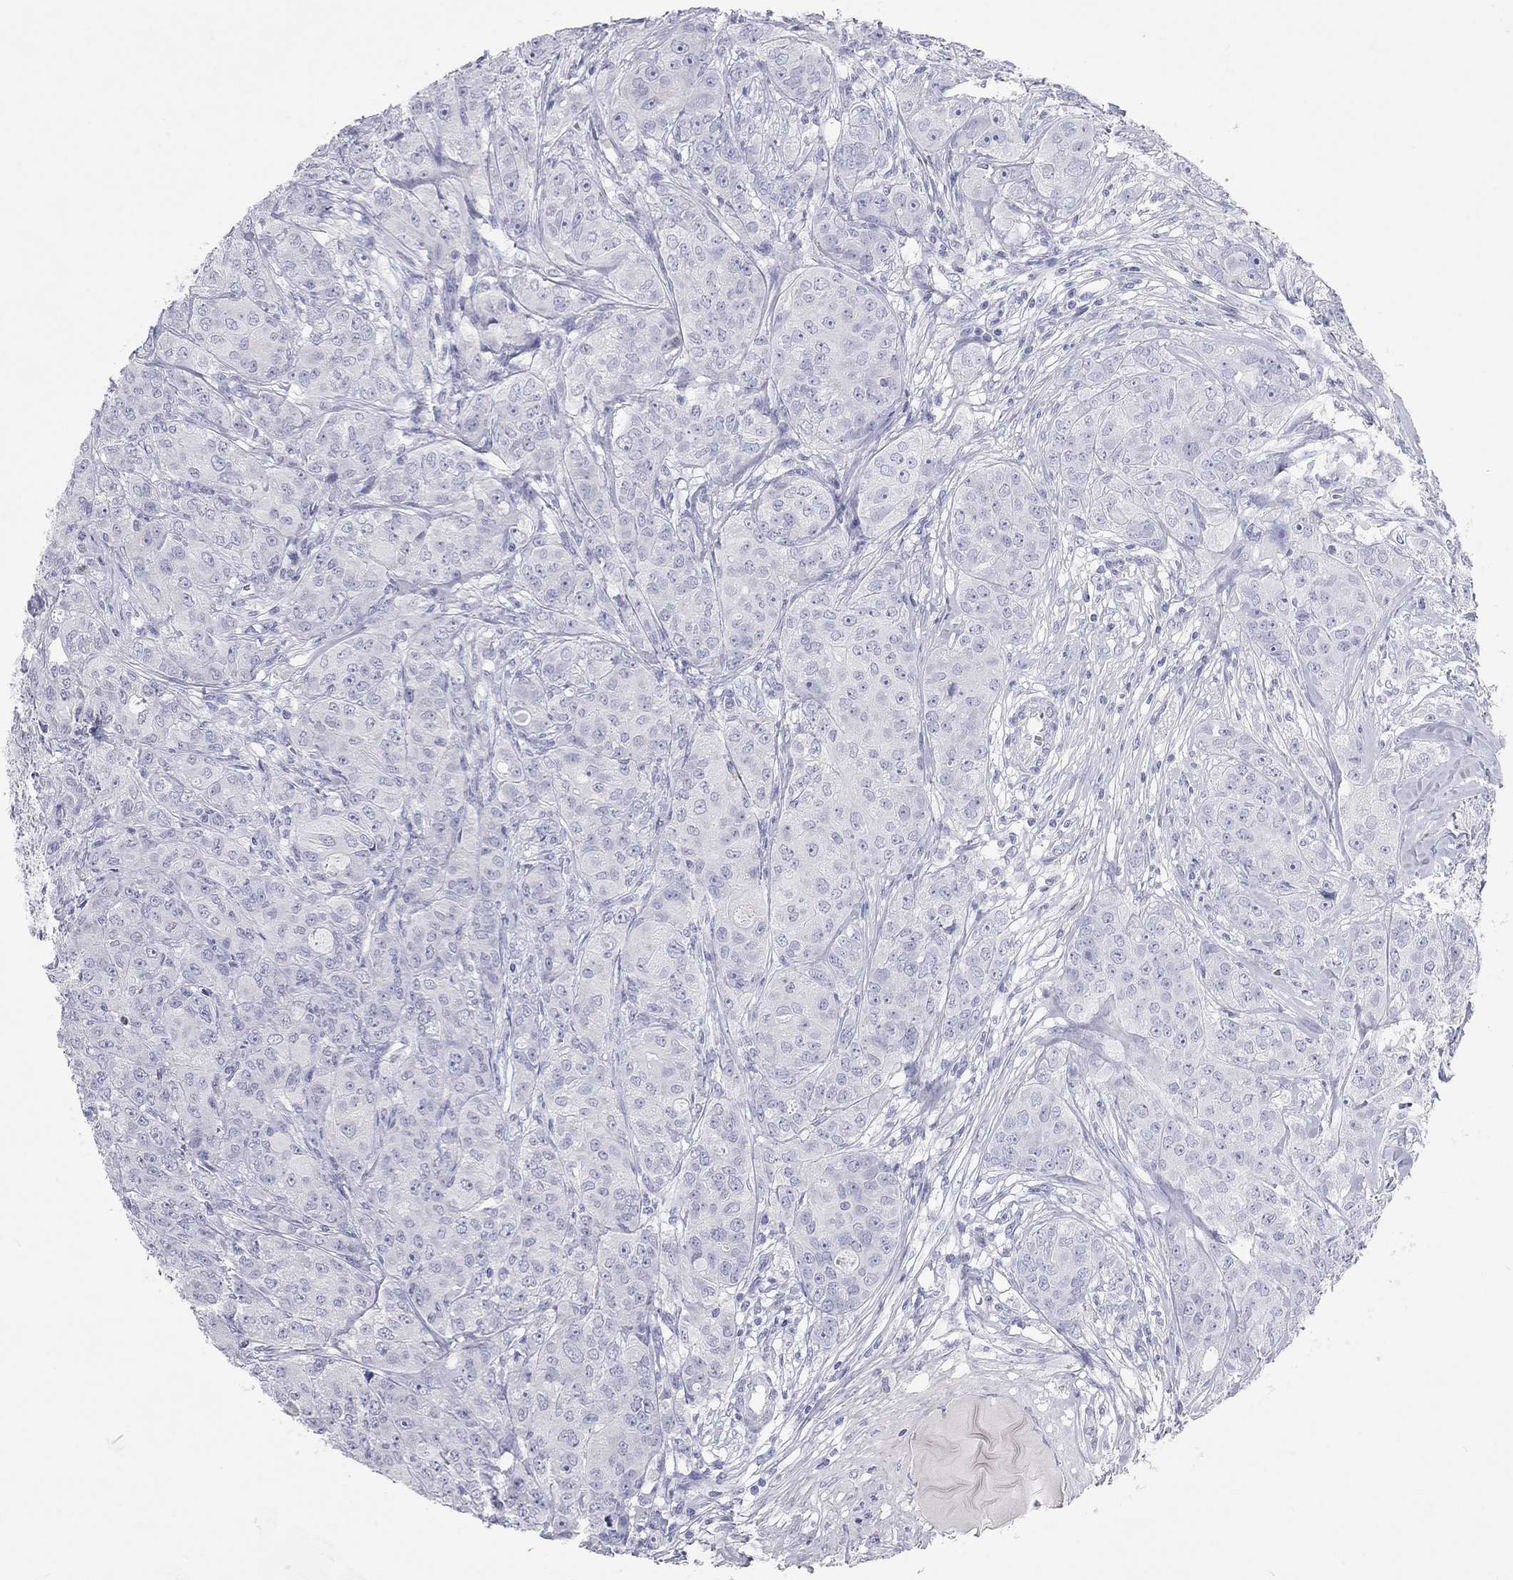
{"staining": {"intensity": "negative", "quantity": "none", "location": "none"}, "tissue": "breast cancer", "cell_type": "Tumor cells", "image_type": "cancer", "snomed": [{"axis": "morphology", "description": "Duct carcinoma"}, {"axis": "topography", "description": "Breast"}], "caption": "Immunohistochemistry (IHC) photomicrograph of breast cancer stained for a protein (brown), which demonstrates no positivity in tumor cells.", "gene": "PCDHGC5", "patient": {"sex": "female", "age": 43}}